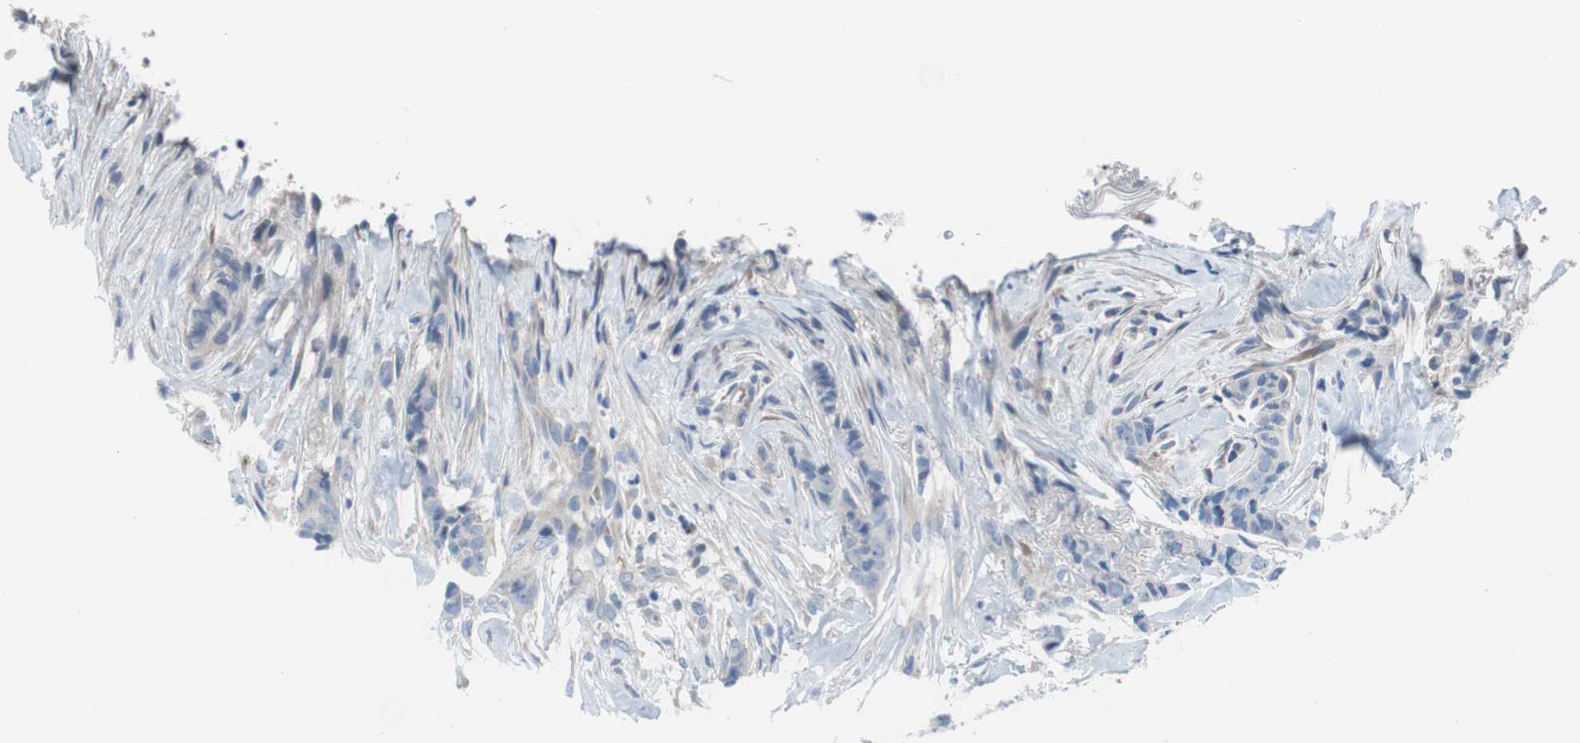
{"staining": {"intensity": "negative", "quantity": "none", "location": "none"}, "tissue": "breast cancer", "cell_type": "Tumor cells", "image_type": "cancer", "snomed": [{"axis": "morphology", "description": "Duct carcinoma"}, {"axis": "topography", "description": "Breast"}], "caption": "An immunohistochemistry photomicrograph of infiltrating ductal carcinoma (breast) is shown. There is no staining in tumor cells of infiltrating ductal carcinoma (breast).", "gene": "KANSL1", "patient": {"sex": "female", "age": 40}}